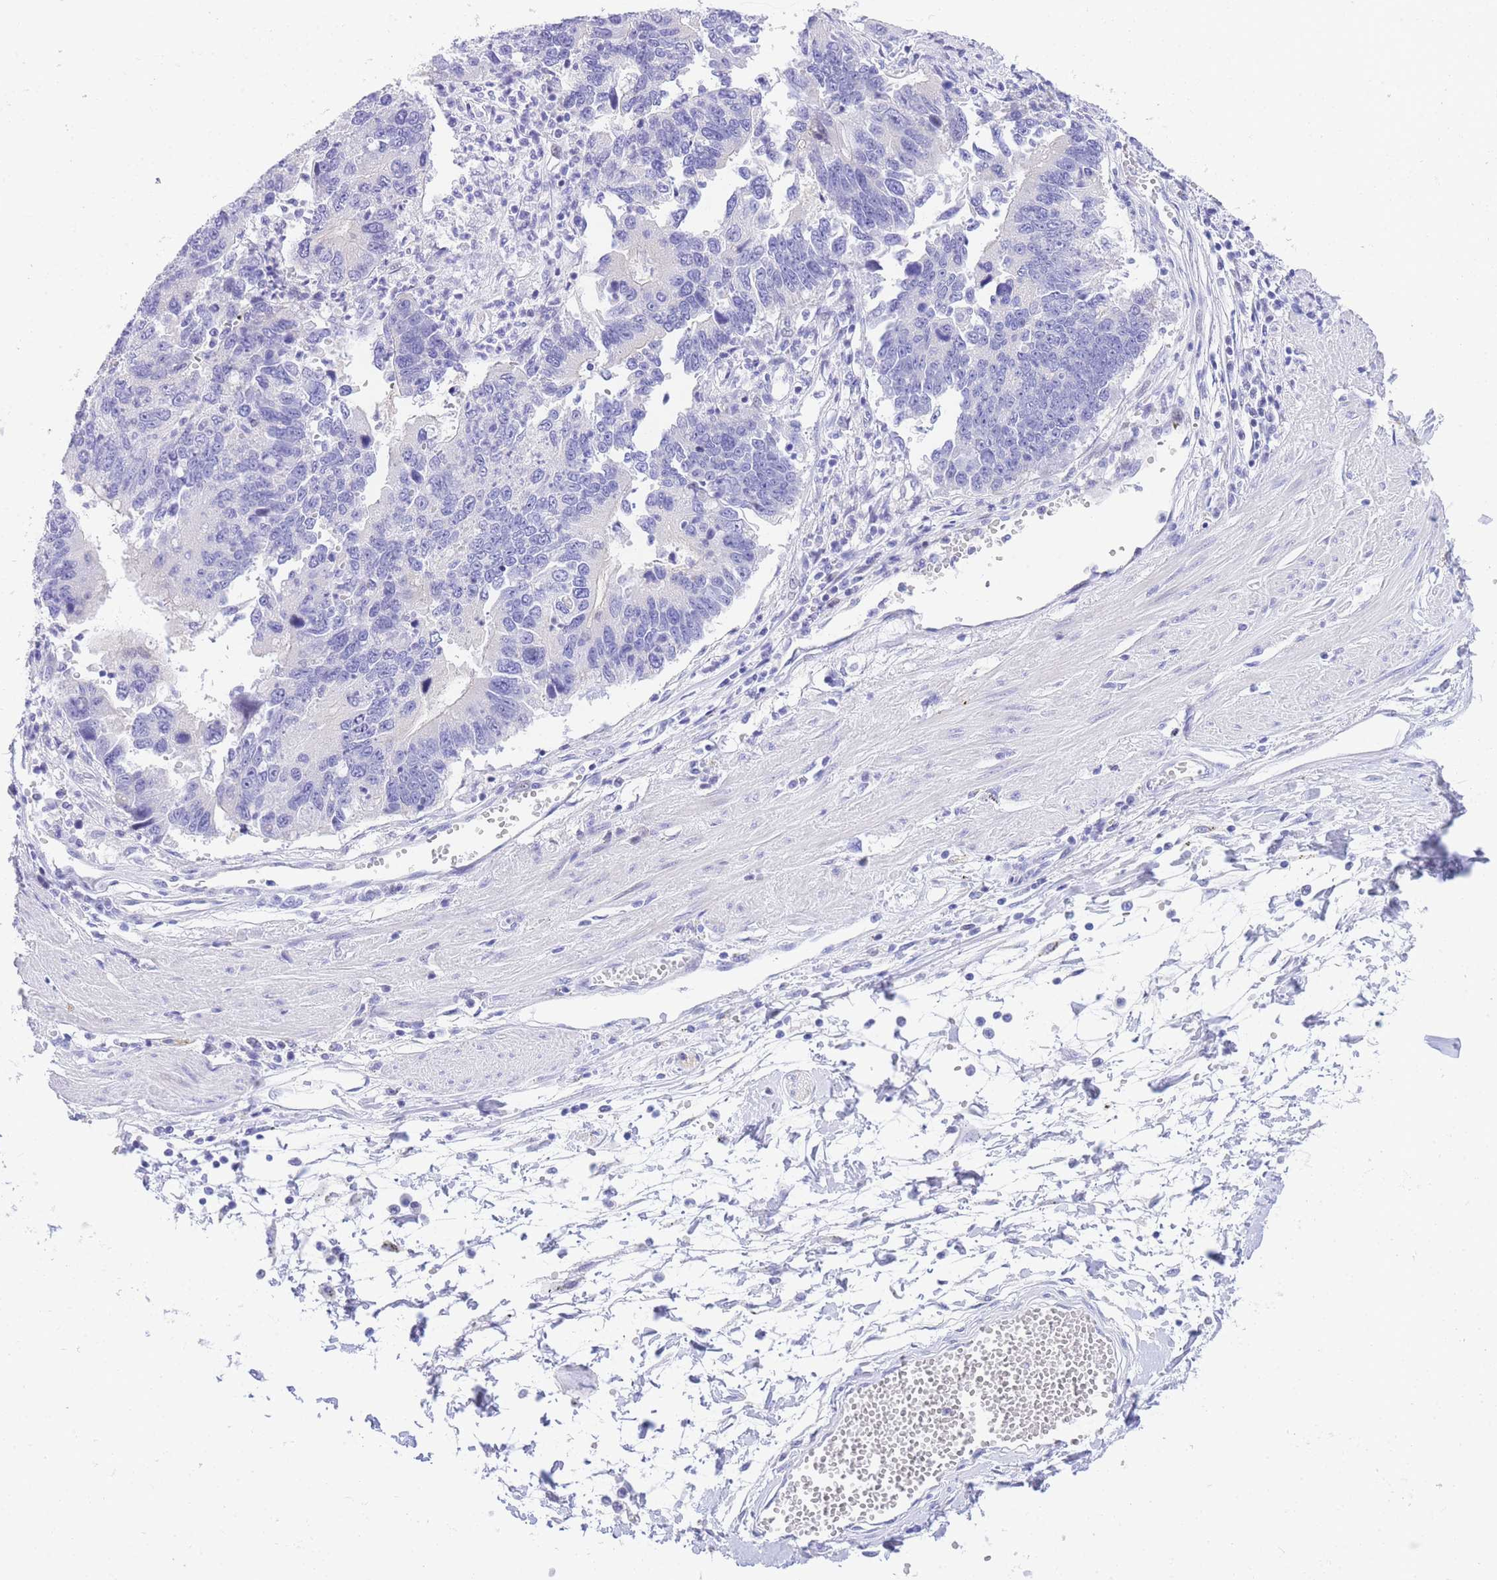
{"staining": {"intensity": "negative", "quantity": "none", "location": "none"}, "tissue": "stomach cancer", "cell_type": "Tumor cells", "image_type": "cancer", "snomed": [{"axis": "morphology", "description": "Adenocarcinoma, NOS"}, {"axis": "topography", "description": "Stomach"}], "caption": "Immunohistochemical staining of human adenocarcinoma (stomach) reveals no significant expression in tumor cells. Brightfield microscopy of immunohistochemistry (IHC) stained with DAB (brown) and hematoxylin (blue), captured at high magnification.", "gene": "TIFAB", "patient": {"sex": "male", "age": 59}}